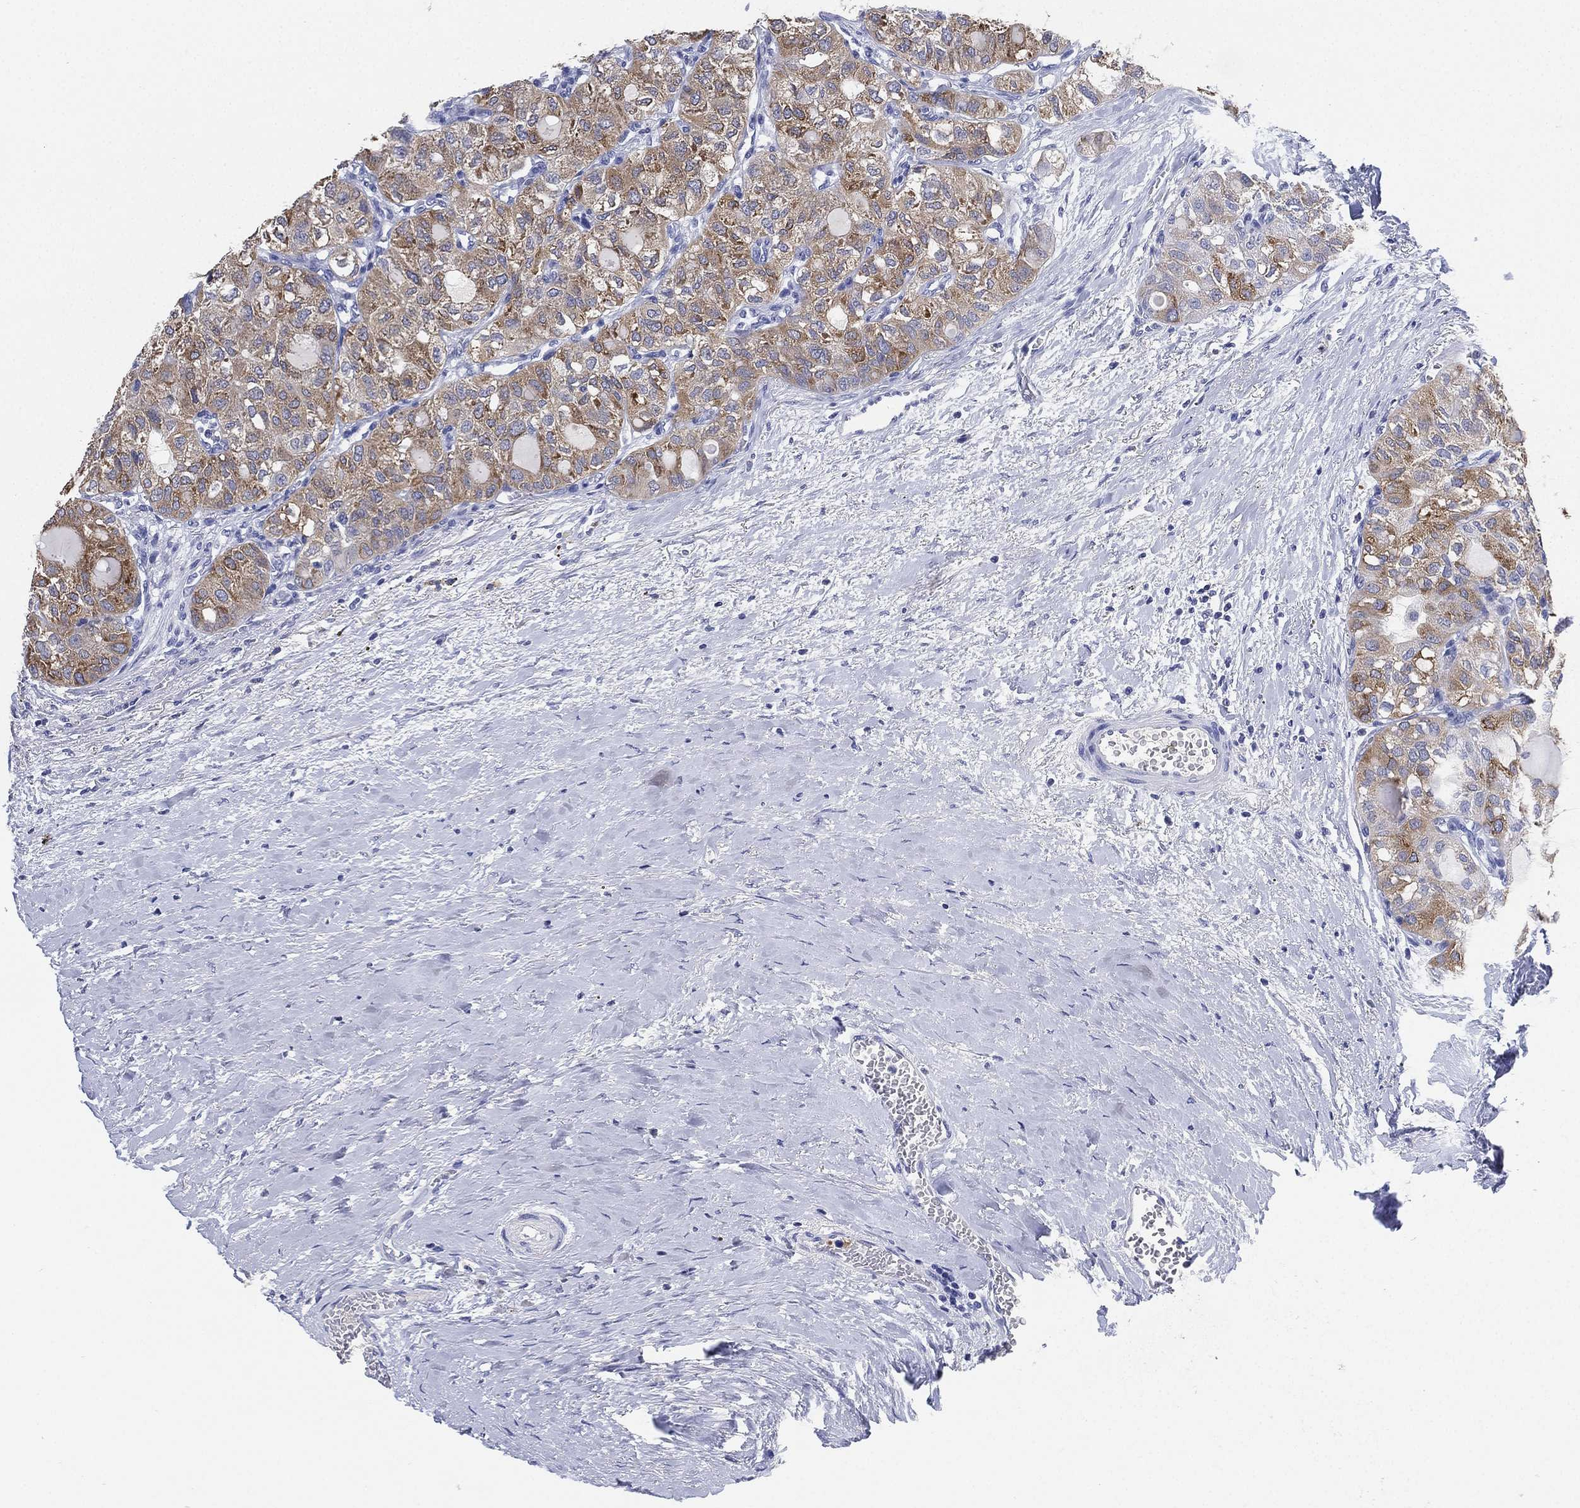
{"staining": {"intensity": "moderate", "quantity": "<25%", "location": "cytoplasmic/membranous"}, "tissue": "thyroid cancer", "cell_type": "Tumor cells", "image_type": "cancer", "snomed": [{"axis": "morphology", "description": "Follicular adenoma carcinoma, NOS"}, {"axis": "topography", "description": "Thyroid gland"}], "caption": "This histopathology image shows immunohistochemistry staining of follicular adenoma carcinoma (thyroid), with low moderate cytoplasmic/membranous staining in about <25% of tumor cells.", "gene": "IYD", "patient": {"sex": "male", "age": 75}}